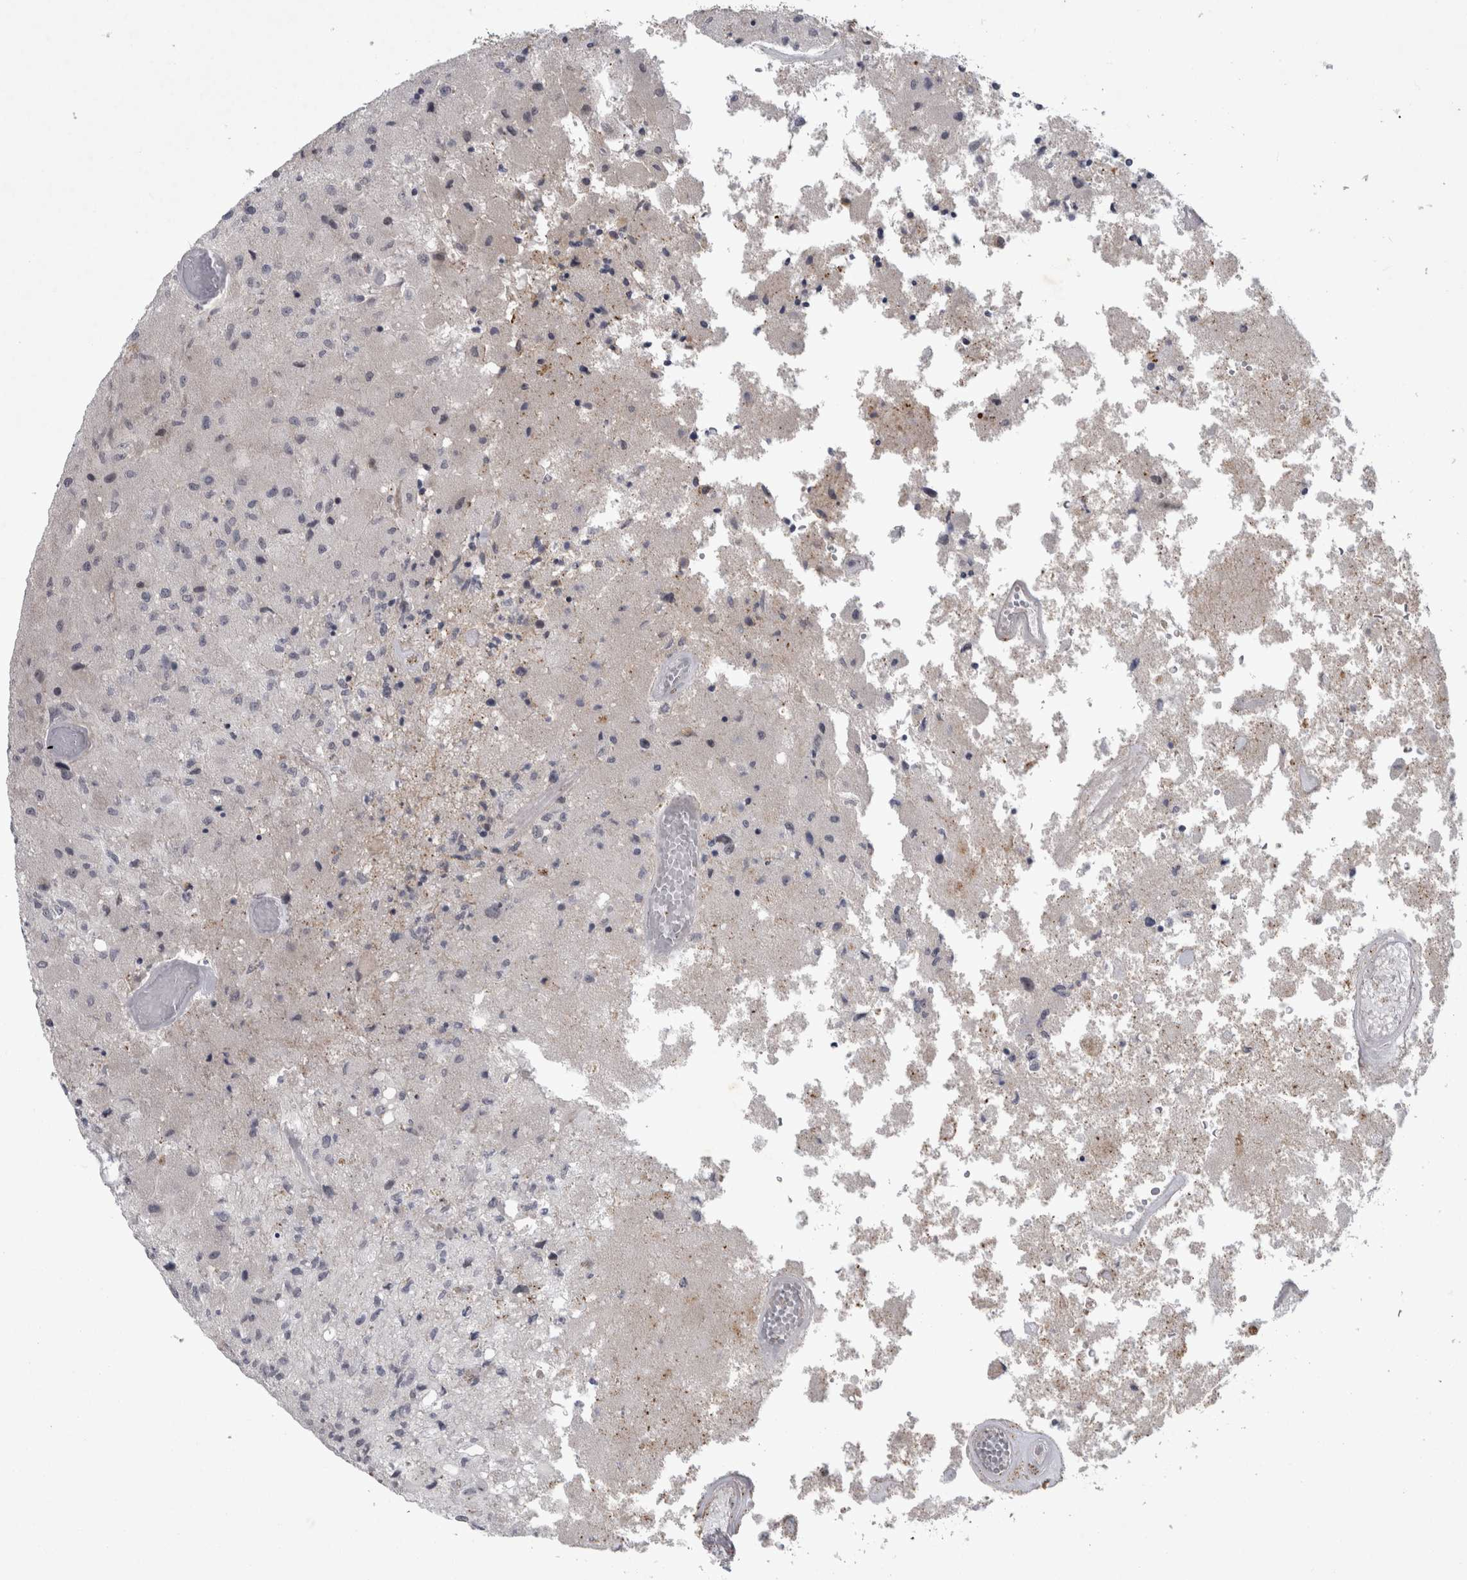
{"staining": {"intensity": "negative", "quantity": "none", "location": "none"}, "tissue": "glioma", "cell_type": "Tumor cells", "image_type": "cancer", "snomed": [{"axis": "morphology", "description": "Normal tissue, NOS"}, {"axis": "morphology", "description": "Glioma, malignant, High grade"}, {"axis": "topography", "description": "Cerebral cortex"}], "caption": "High power microscopy micrograph of an immunohistochemistry photomicrograph of malignant glioma (high-grade), revealing no significant positivity in tumor cells.", "gene": "PARP11", "patient": {"sex": "male", "age": 77}}